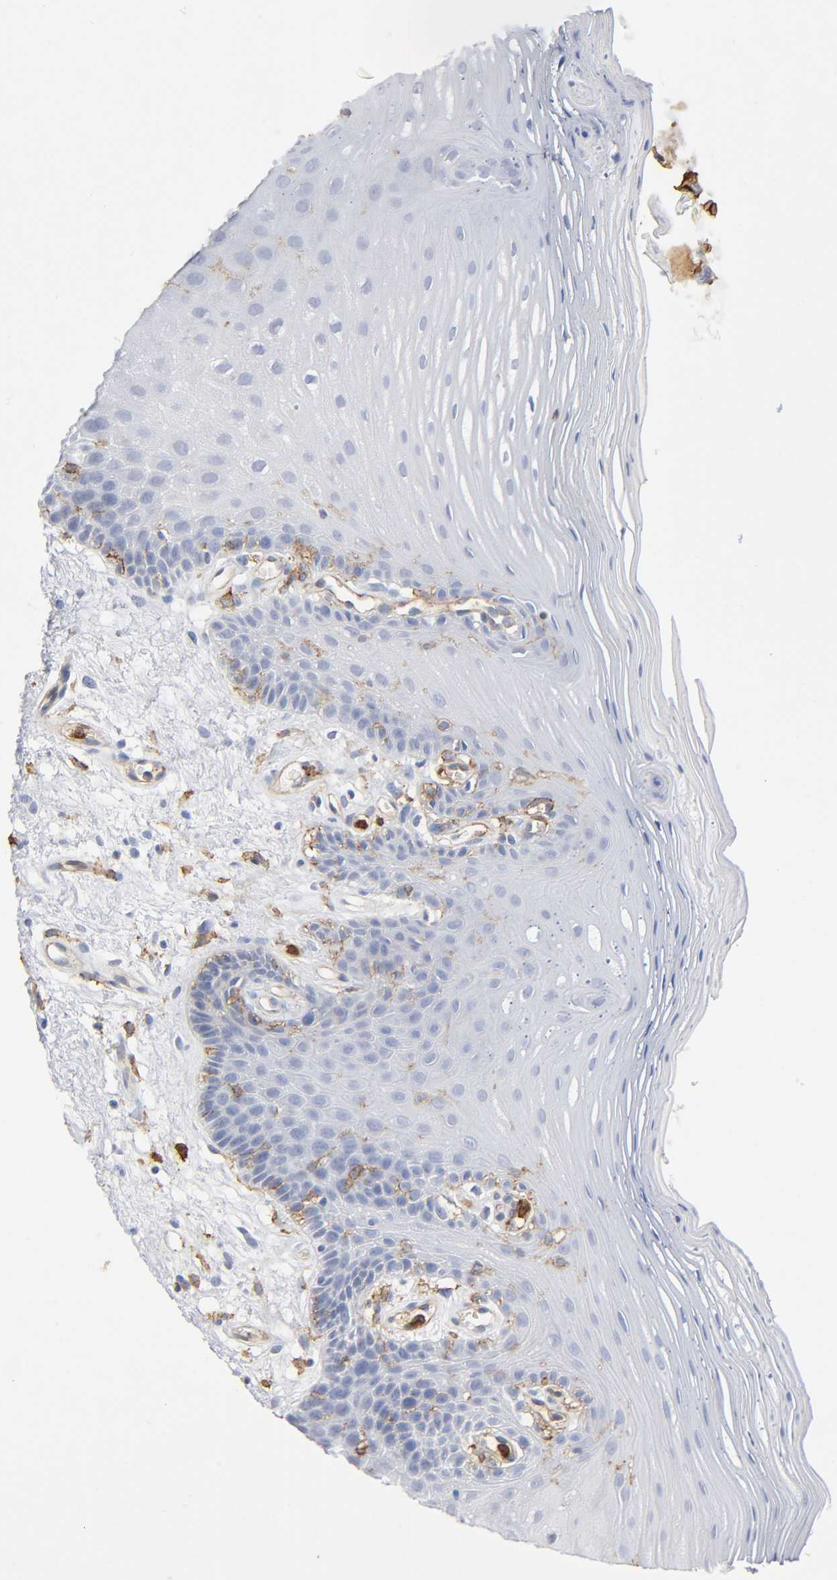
{"staining": {"intensity": "negative", "quantity": "none", "location": "none"}, "tissue": "oral mucosa", "cell_type": "Squamous epithelial cells", "image_type": "normal", "snomed": [{"axis": "morphology", "description": "Normal tissue, NOS"}, {"axis": "morphology", "description": "Squamous cell carcinoma, NOS"}, {"axis": "topography", "description": "Skeletal muscle"}, {"axis": "topography", "description": "Oral tissue"}, {"axis": "topography", "description": "Head-Neck"}], "caption": "DAB (3,3'-diaminobenzidine) immunohistochemical staining of normal human oral mucosa displays no significant staining in squamous epithelial cells.", "gene": "LYN", "patient": {"sex": "male", "age": 71}}